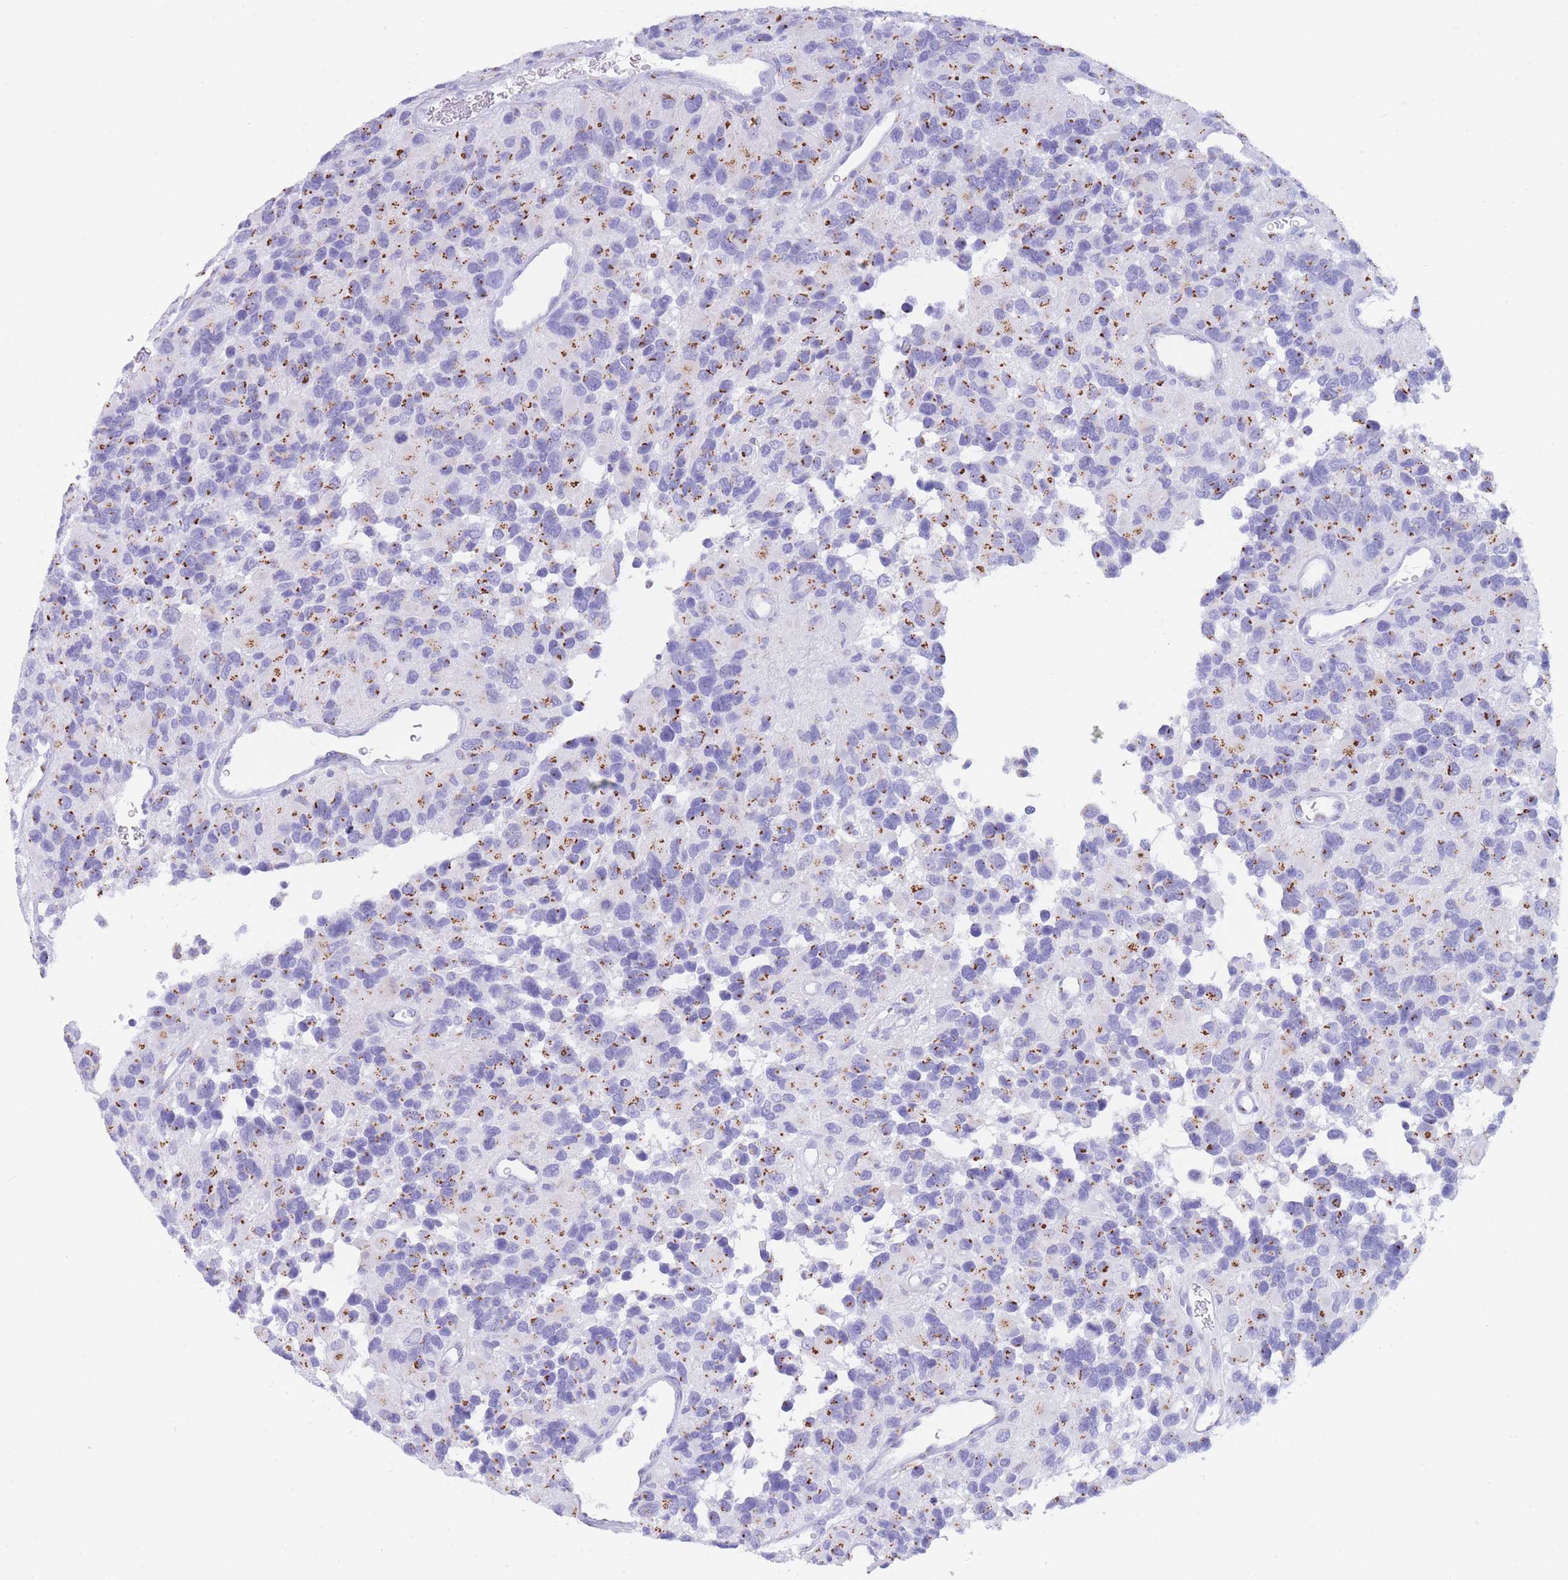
{"staining": {"intensity": "strong", "quantity": "25%-75%", "location": "cytoplasmic/membranous"}, "tissue": "glioma", "cell_type": "Tumor cells", "image_type": "cancer", "snomed": [{"axis": "morphology", "description": "Glioma, malignant, High grade"}, {"axis": "topography", "description": "Brain"}], "caption": "High-grade glioma (malignant) tissue reveals strong cytoplasmic/membranous positivity in about 25%-75% of tumor cells, visualized by immunohistochemistry.", "gene": "FAM3C", "patient": {"sex": "male", "age": 77}}